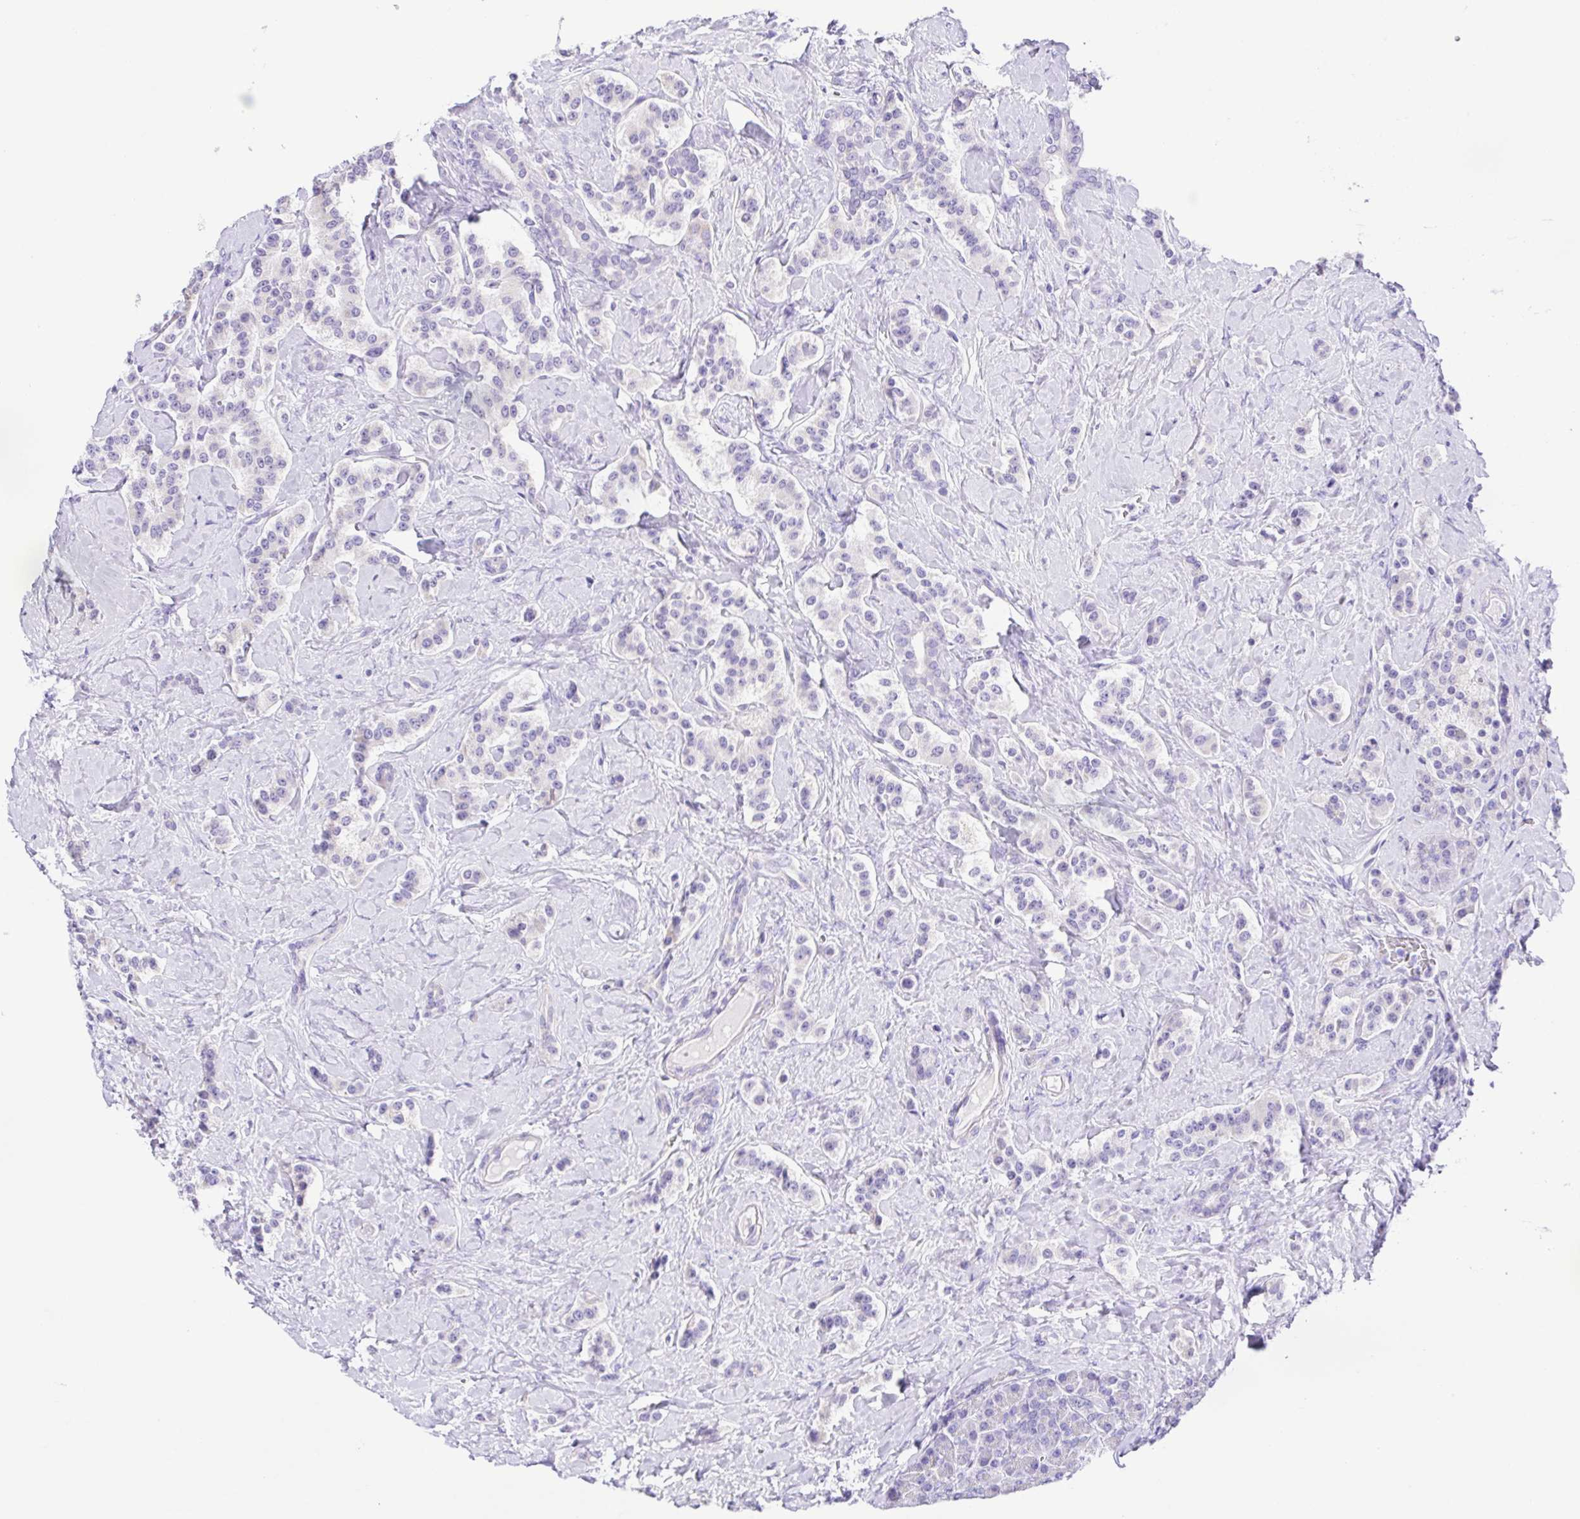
{"staining": {"intensity": "negative", "quantity": "none", "location": "none"}, "tissue": "carcinoid", "cell_type": "Tumor cells", "image_type": "cancer", "snomed": [{"axis": "morphology", "description": "Normal tissue, NOS"}, {"axis": "morphology", "description": "Carcinoid, malignant, NOS"}, {"axis": "topography", "description": "Pancreas"}], "caption": "Immunohistochemistry (IHC) micrograph of human carcinoid (malignant) stained for a protein (brown), which displays no expression in tumor cells.", "gene": "CD72", "patient": {"sex": "male", "age": 36}}